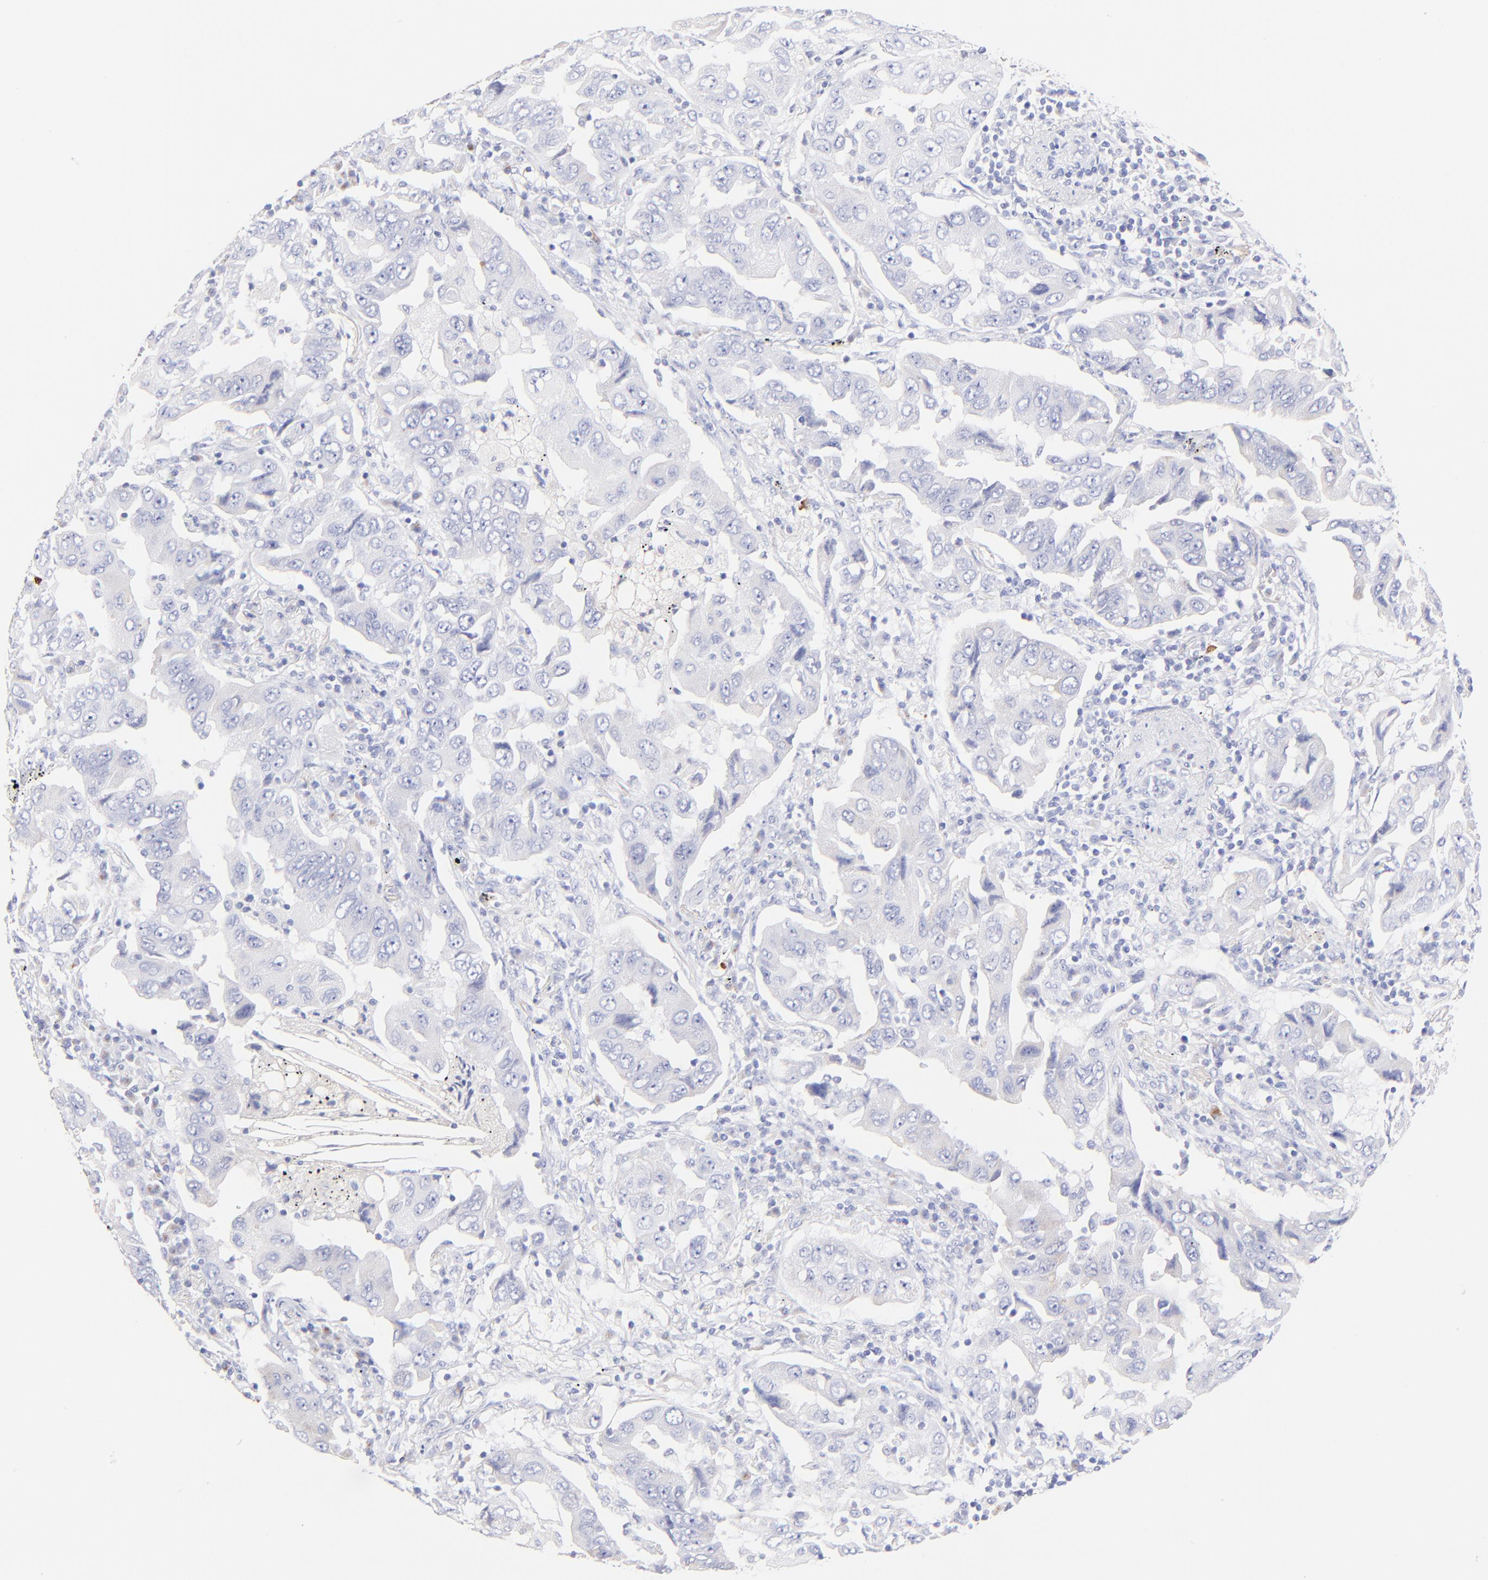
{"staining": {"intensity": "negative", "quantity": "none", "location": "none"}, "tissue": "lung cancer", "cell_type": "Tumor cells", "image_type": "cancer", "snomed": [{"axis": "morphology", "description": "Adenocarcinoma, NOS"}, {"axis": "topography", "description": "Lung"}], "caption": "An IHC photomicrograph of lung adenocarcinoma is shown. There is no staining in tumor cells of lung adenocarcinoma.", "gene": "ASB9", "patient": {"sex": "female", "age": 65}}